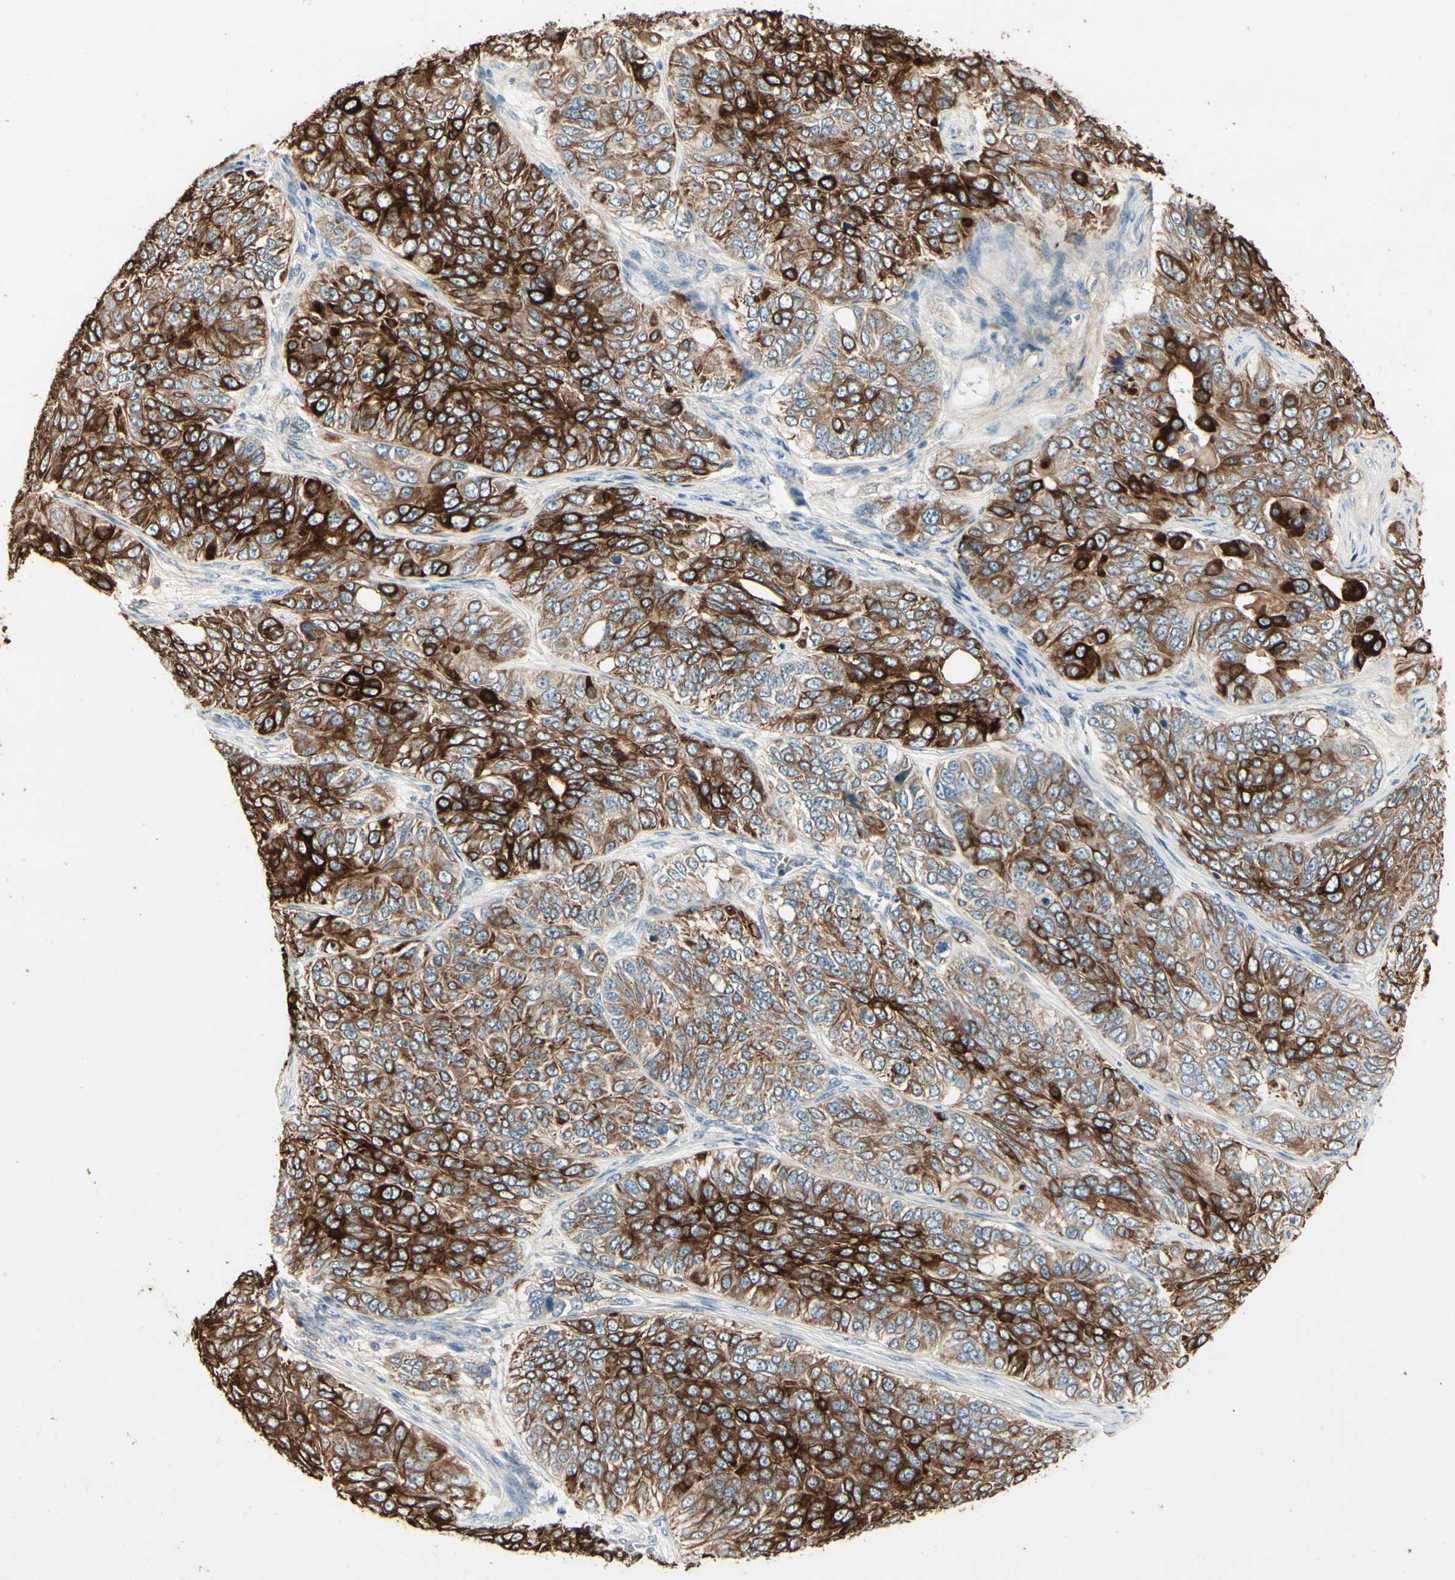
{"staining": {"intensity": "strong", "quantity": ">75%", "location": "cytoplasmic/membranous"}, "tissue": "ovarian cancer", "cell_type": "Tumor cells", "image_type": "cancer", "snomed": [{"axis": "morphology", "description": "Carcinoma, endometroid"}, {"axis": "topography", "description": "Ovary"}], "caption": "The micrograph exhibits immunohistochemical staining of ovarian cancer (endometroid carcinoma). There is strong cytoplasmic/membranous positivity is appreciated in approximately >75% of tumor cells.", "gene": "SKIL", "patient": {"sex": "female", "age": 51}}